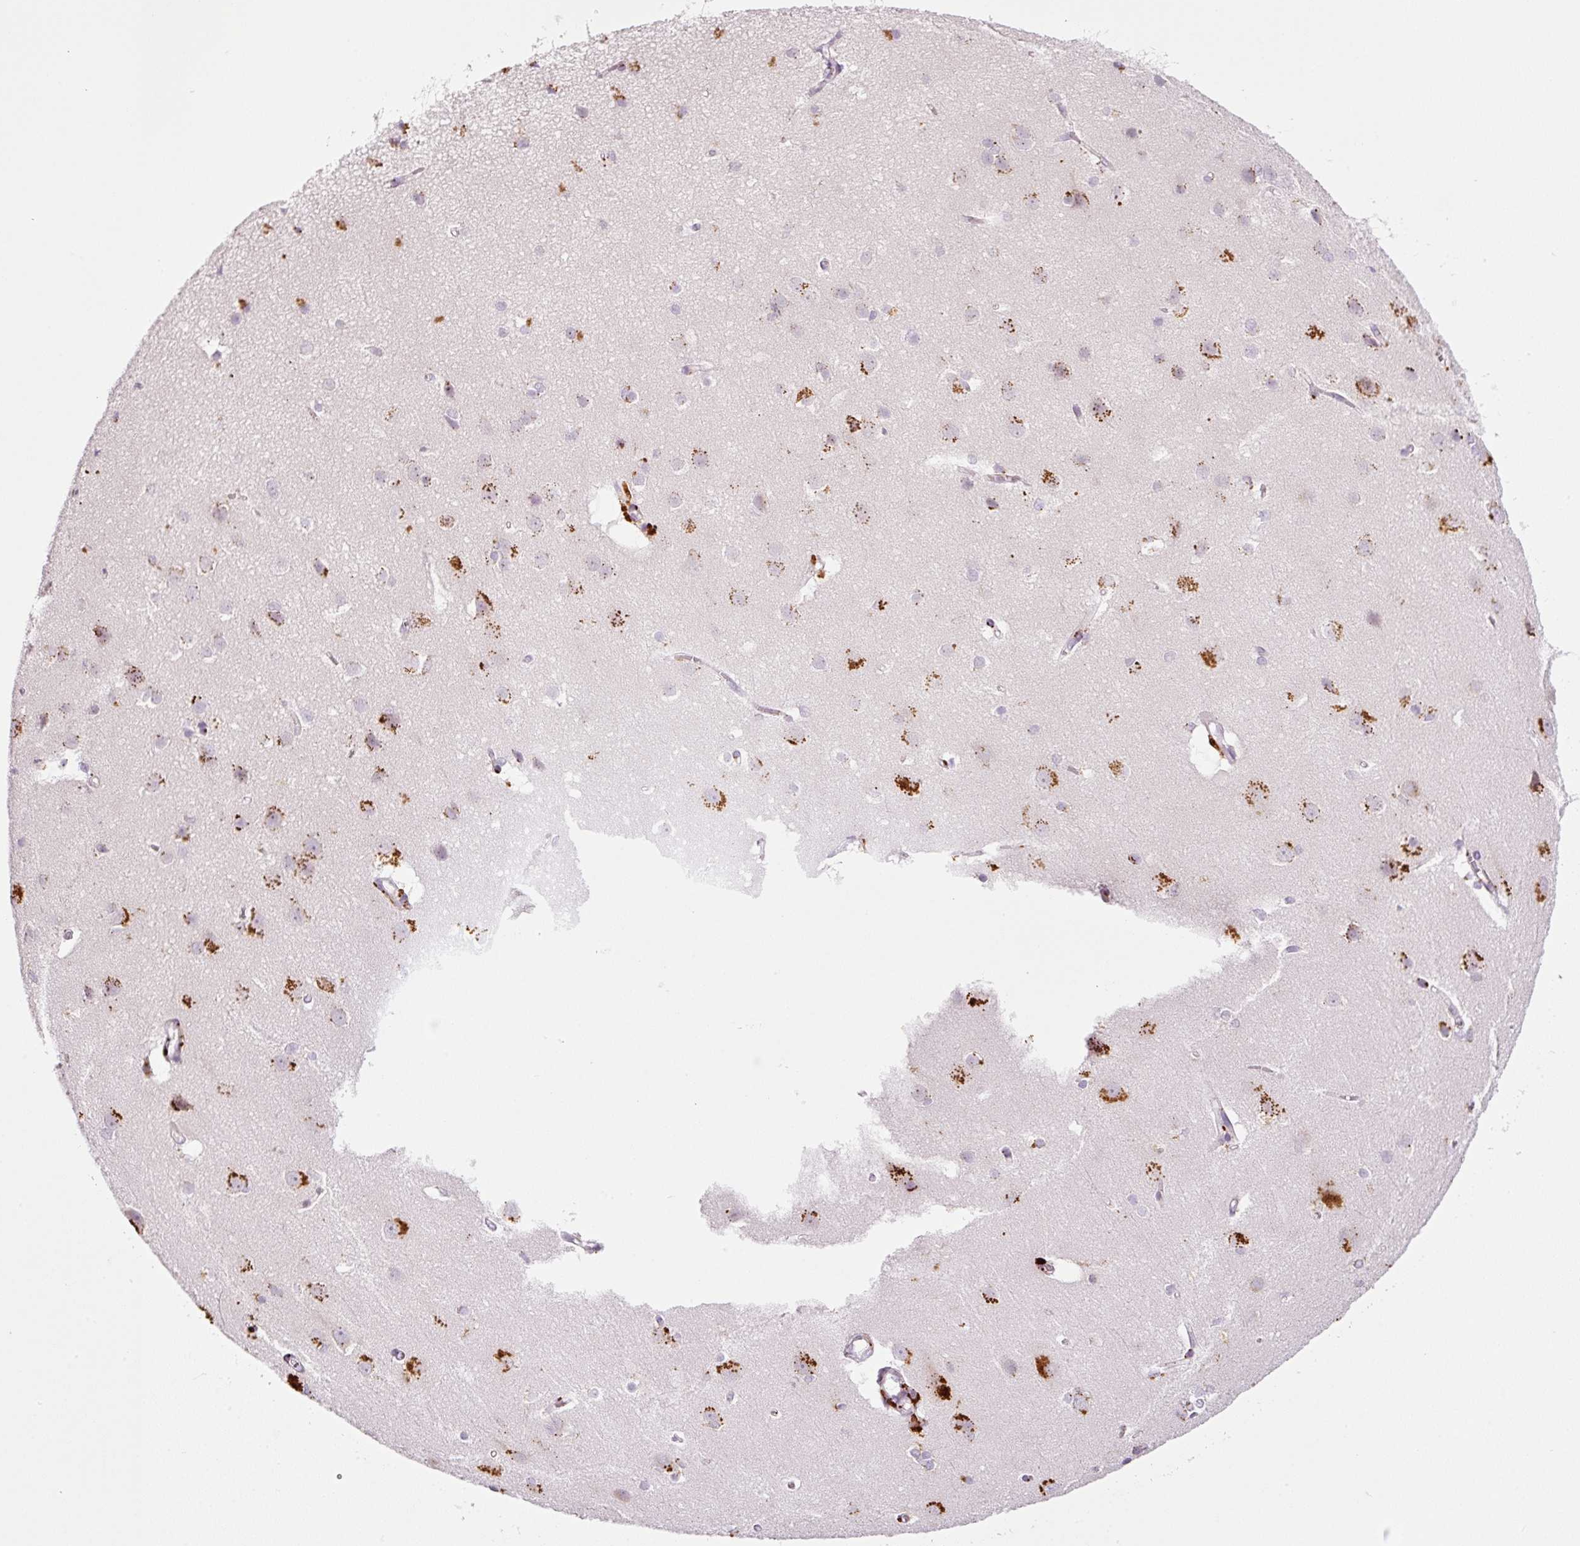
{"staining": {"intensity": "negative", "quantity": "none", "location": "none"}, "tissue": "cerebral cortex", "cell_type": "Endothelial cells", "image_type": "normal", "snomed": [{"axis": "morphology", "description": "Normal tissue, NOS"}, {"axis": "topography", "description": "Cerebral cortex"}], "caption": "Immunohistochemistry (IHC) image of benign cerebral cortex stained for a protein (brown), which displays no staining in endothelial cells.", "gene": "ZNF639", "patient": {"sex": "male", "age": 37}}